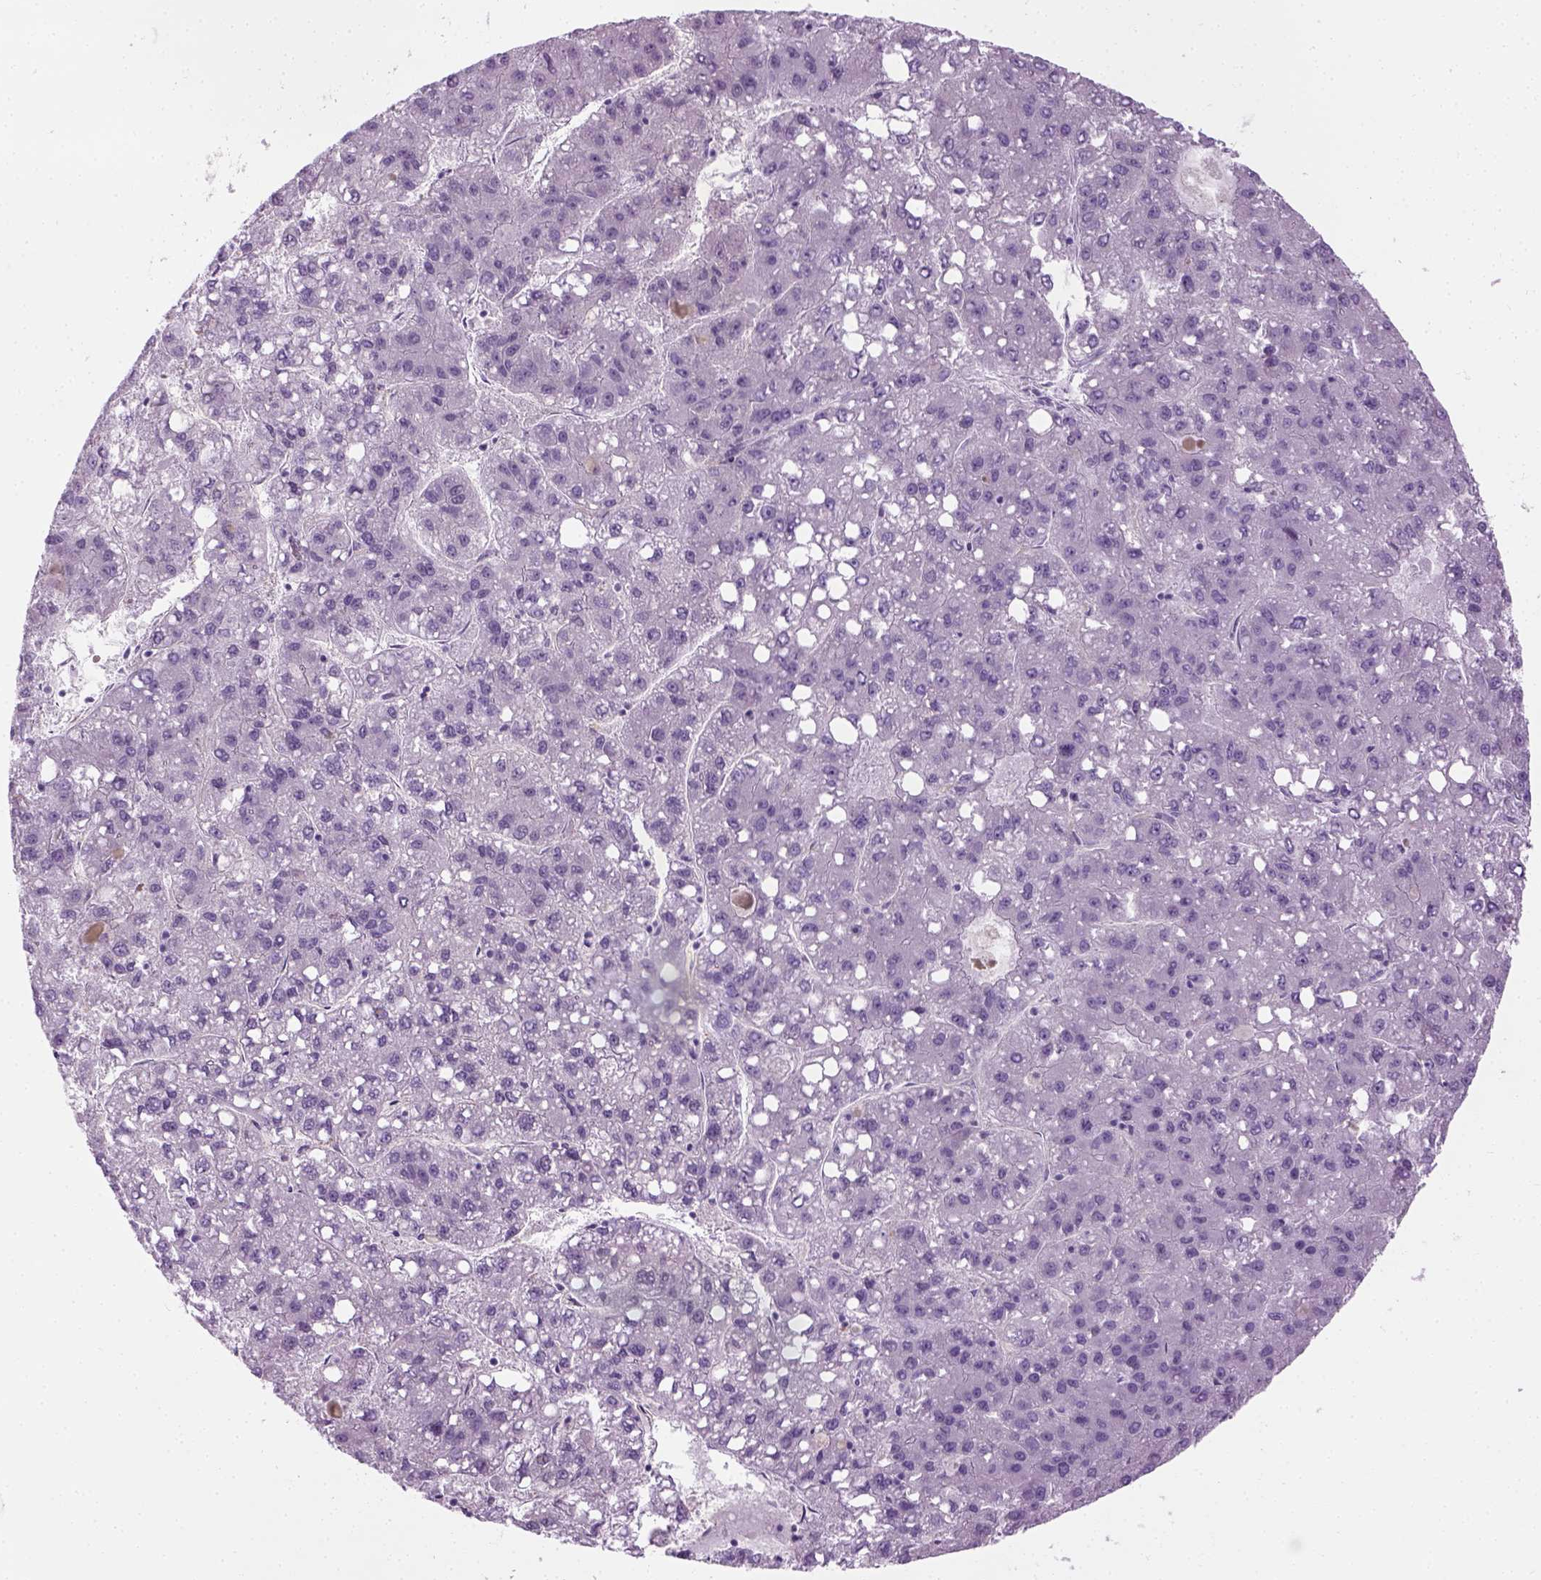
{"staining": {"intensity": "negative", "quantity": "none", "location": "none"}, "tissue": "liver cancer", "cell_type": "Tumor cells", "image_type": "cancer", "snomed": [{"axis": "morphology", "description": "Carcinoma, Hepatocellular, NOS"}, {"axis": "topography", "description": "Liver"}], "caption": "Histopathology image shows no protein staining in tumor cells of hepatocellular carcinoma (liver) tissue. (DAB (3,3'-diaminobenzidine) immunohistochemistry with hematoxylin counter stain).", "gene": "CIBAR2", "patient": {"sex": "female", "age": 82}}